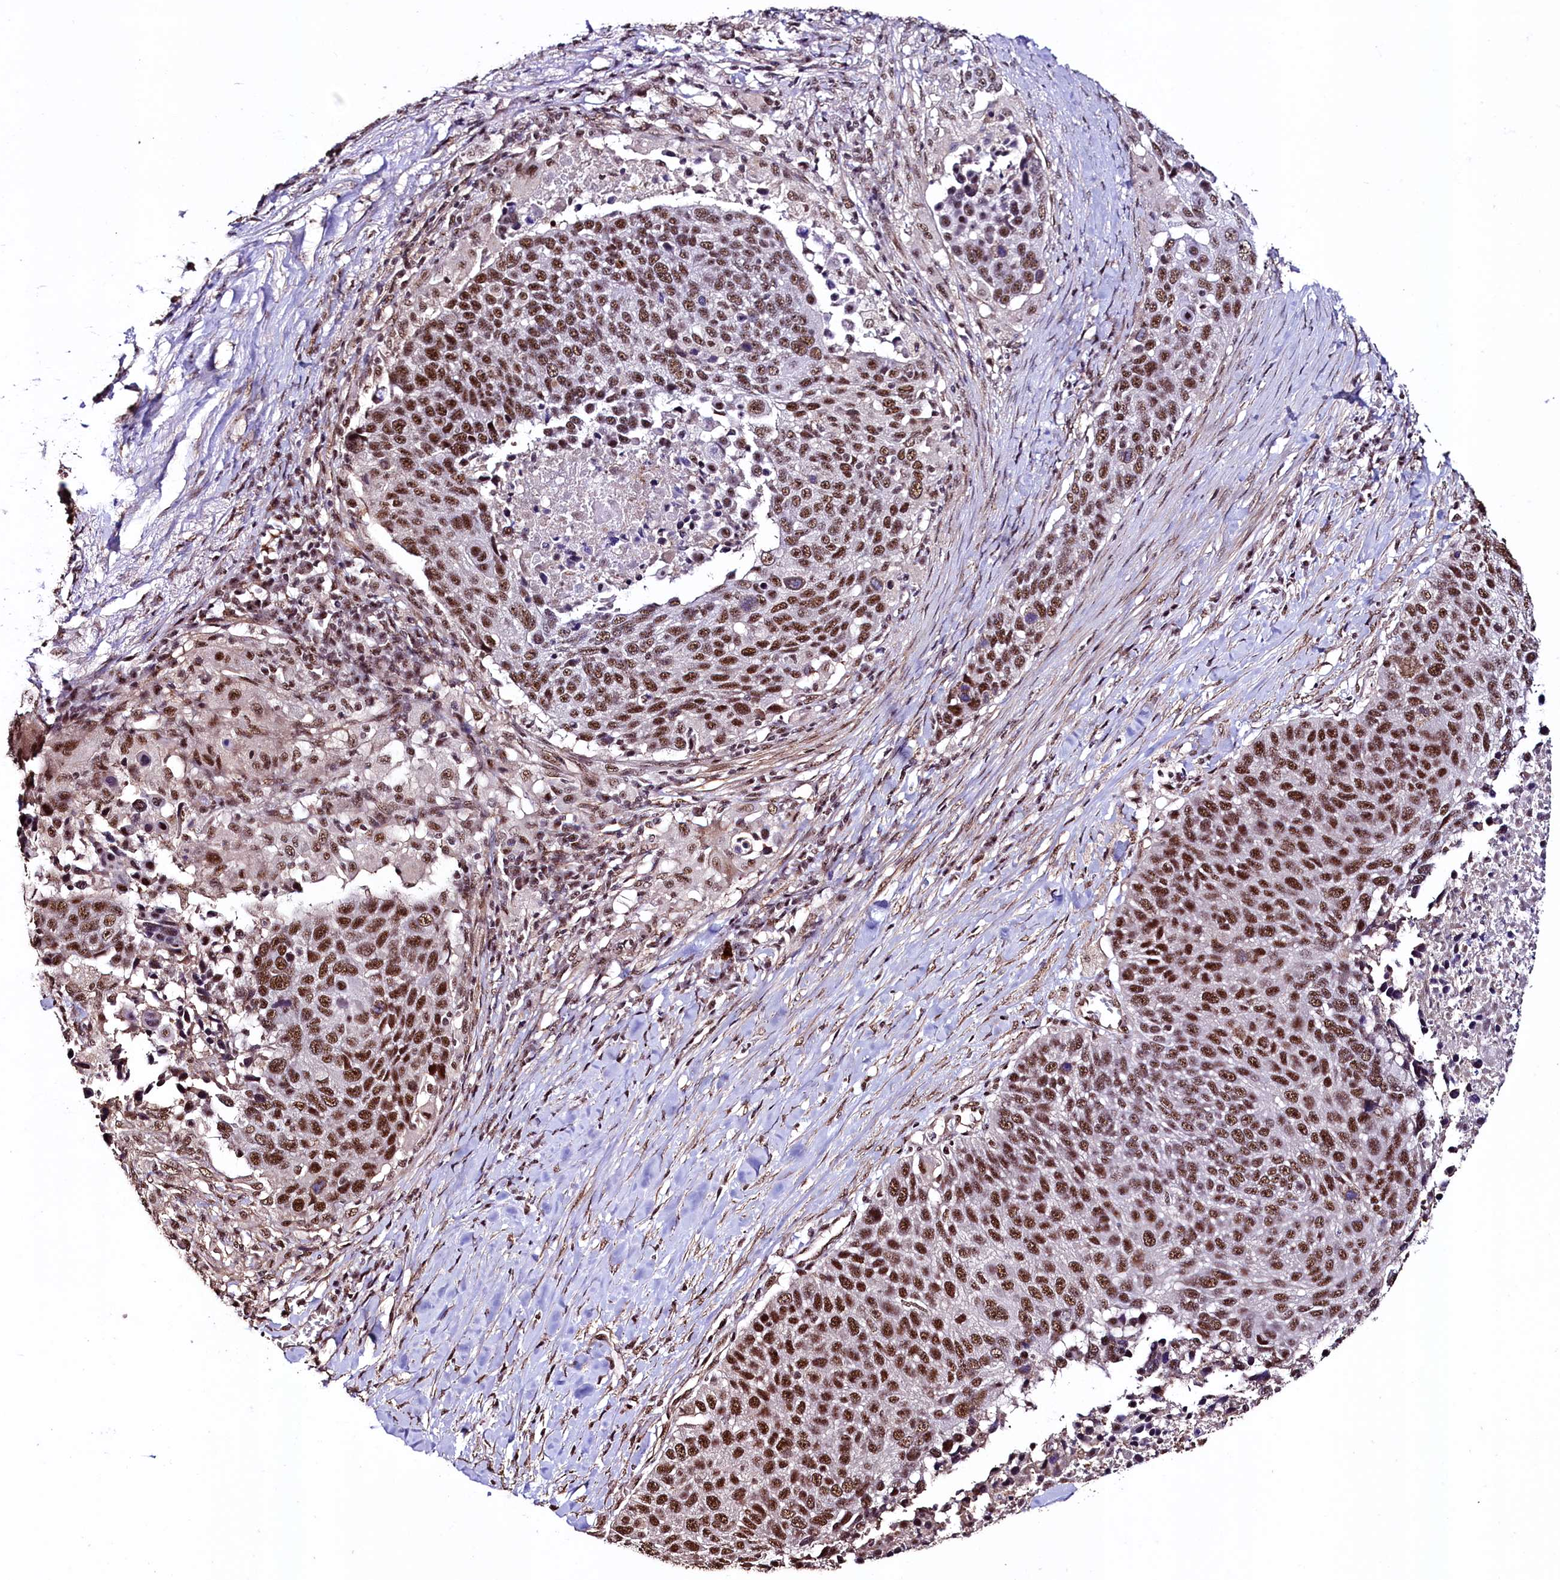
{"staining": {"intensity": "strong", "quantity": ">75%", "location": "nuclear"}, "tissue": "lung cancer", "cell_type": "Tumor cells", "image_type": "cancer", "snomed": [{"axis": "morphology", "description": "Normal tissue, NOS"}, {"axis": "morphology", "description": "Squamous cell carcinoma, NOS"}, {"axis": "topography", "description": "Lymph node"}, {"axis": "topography", "description": "Lung"}], "caption": "An immunohistochemistry micrograph of tumor tissue is shown. Protein staining in brown shows strong nuclear positivity in lung cancer (squamous cell carcinoma) within tumor cells. The staining was performed using DAB (3,3'-diaminobenzidine) to visualize the protein expression in brown, while the nuclei were stained in blue with hematoxylin (Magnification: 20x).", "gene": "SFSWAP", "patient": {"sex": "male", "age": 66}}